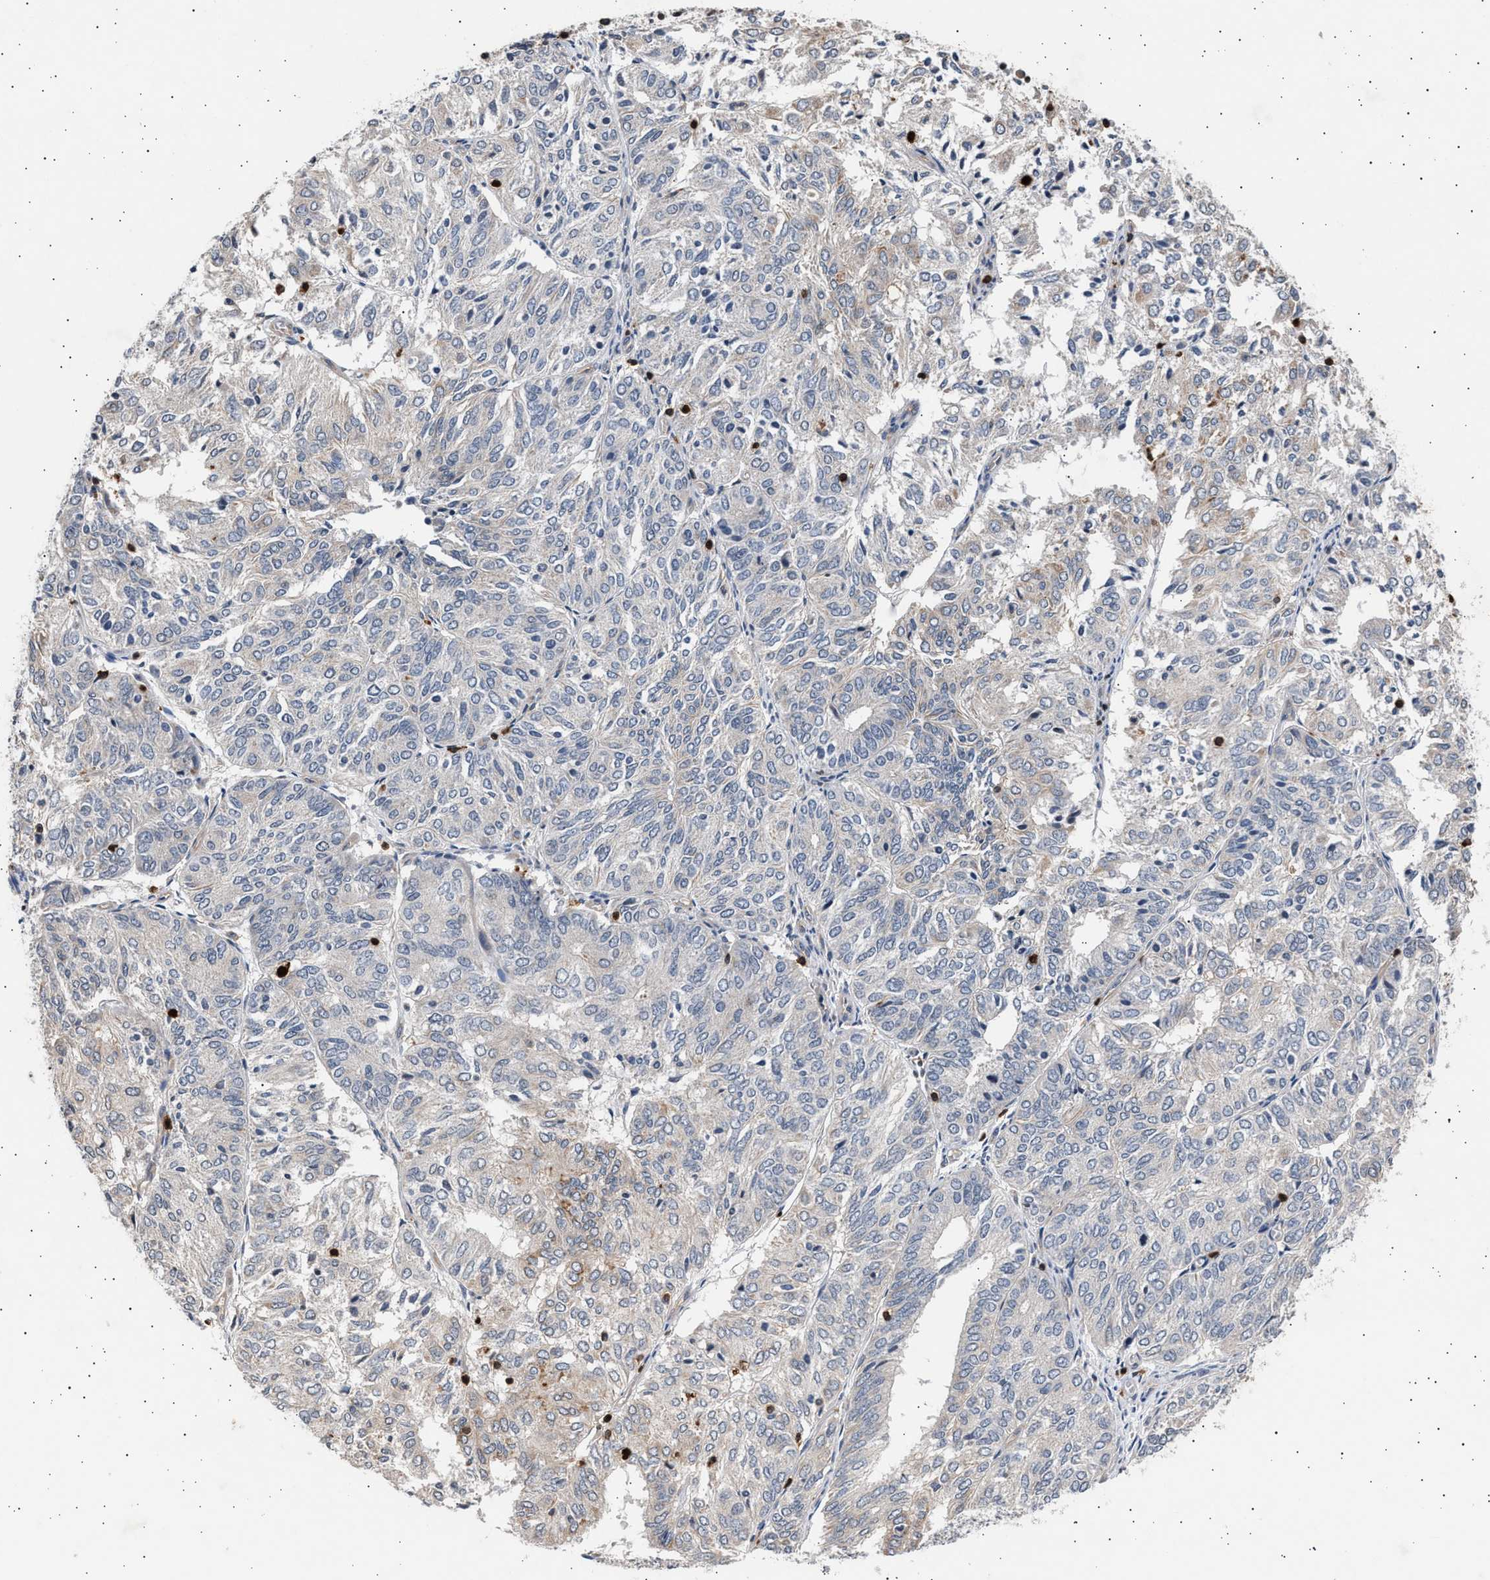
{"staining": {"intensity": "weak", "quantity": "<25%", "location": "cytoplasmic/membranous"}, "tissue": "endometrial cancer", "cell_type": "Tumor cells", "image_type": "cancer", "snomed": [{"axis": "morphology", "description": "Adenocarcinoma, NOS"}, {"axis": "topography", "description": "Uterus"}], "caption": "This is an immunohistochemistry (IHC) photomicrograph of human endometrial adenocarcinoma. There is no staining in tumor cells.", "gene": "GRAP2", "patient": {"sex": "female", "age": 60}}